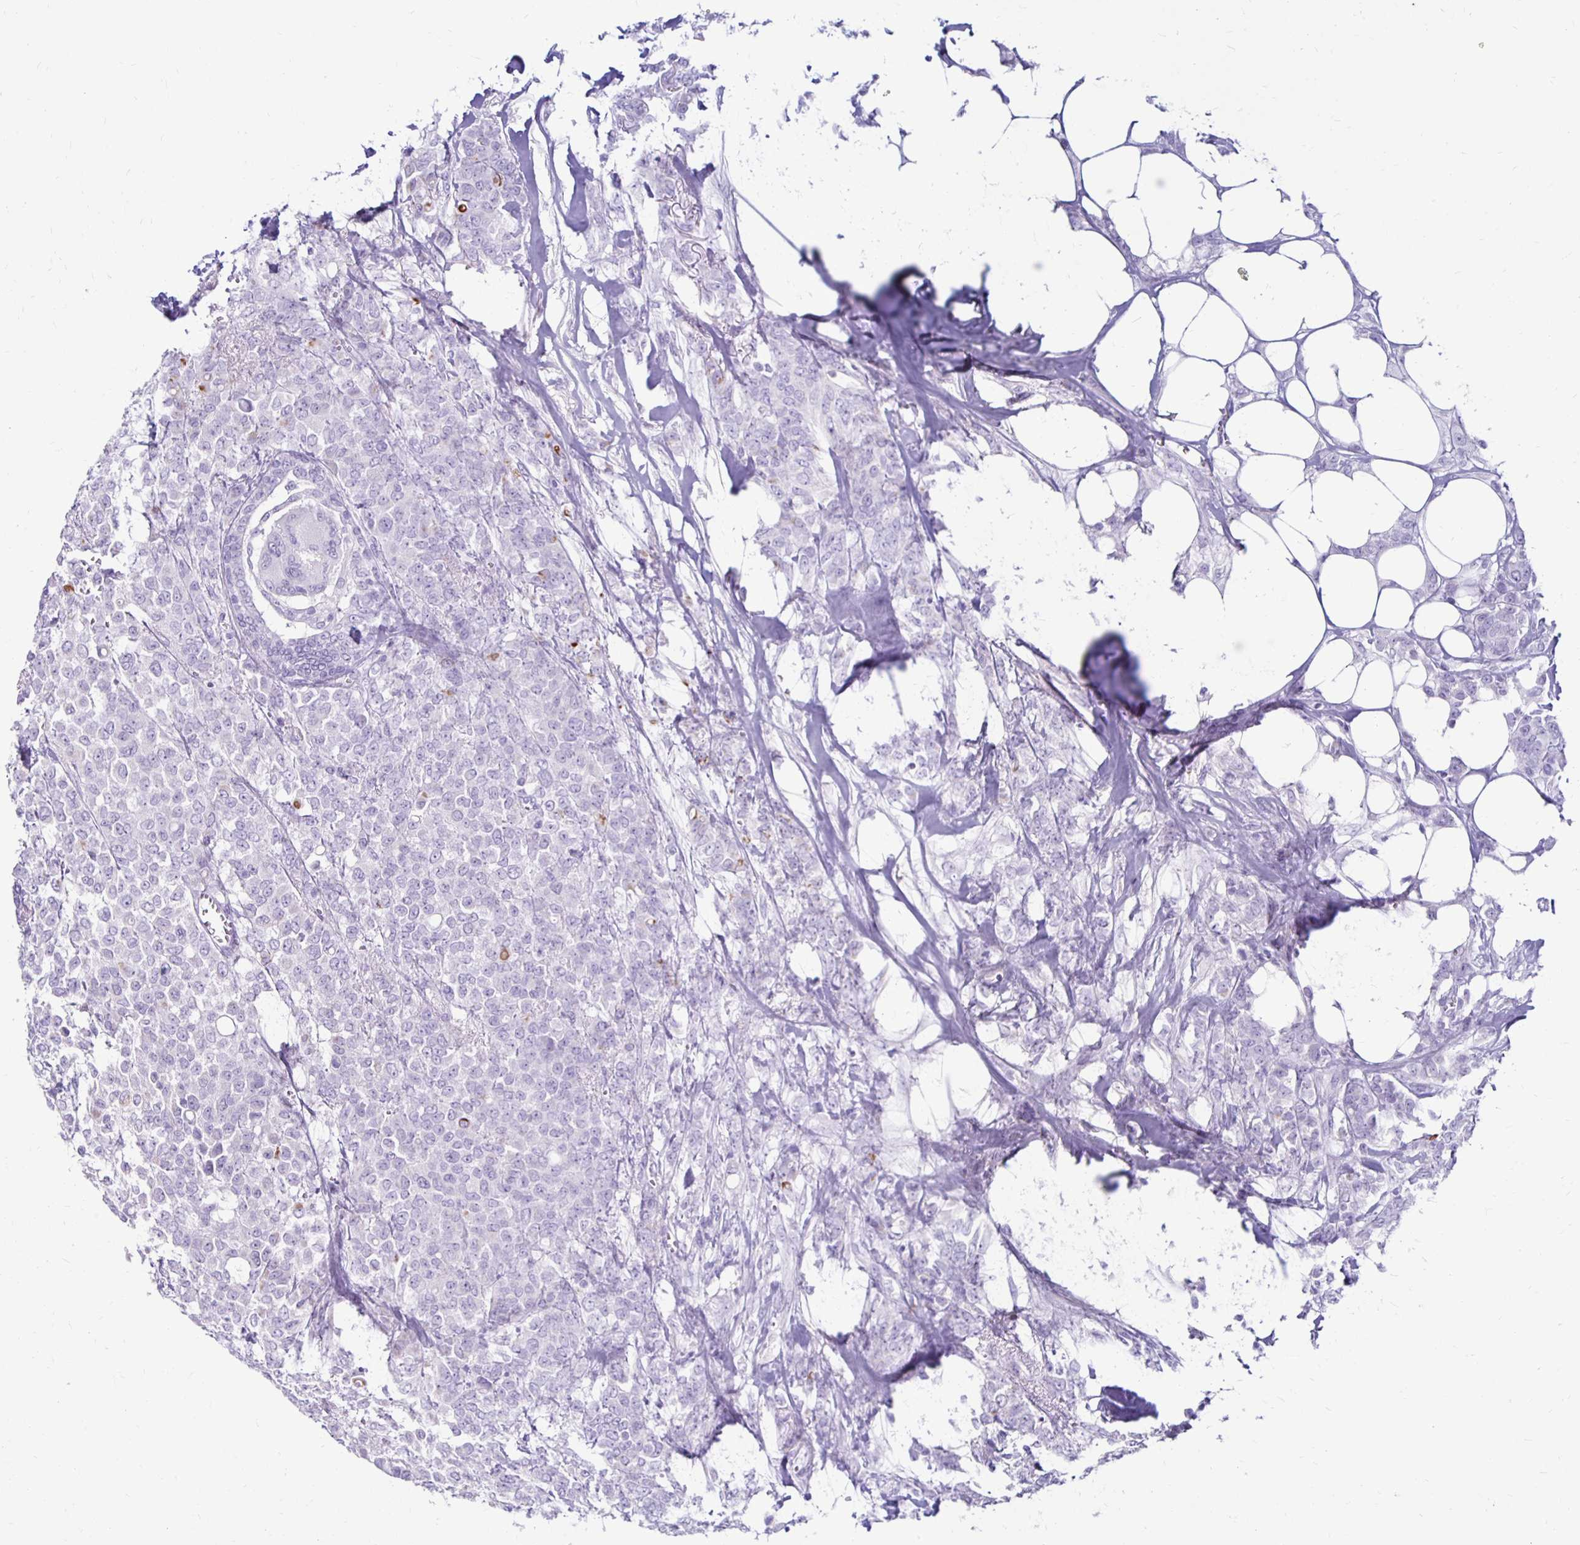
{"staining": {"intensity": "negative", "quantity": "none", "location": "none"}, "tissue": "breast cancer", "cell_type": "Tumor cells", "image_type": "cancer", "snomed": [{"axis": "morphology", "description": "Lobular carcinoma"}, {"axis": "topography", "description": "Breast"}], "caption": "This is an immunohistochemistry (IHC) image of breast cancer (lobular carcinoma). There is no expression in tumor cells.", "gene": "RYR1", "patient": {"sex": "female", "age": 91}}